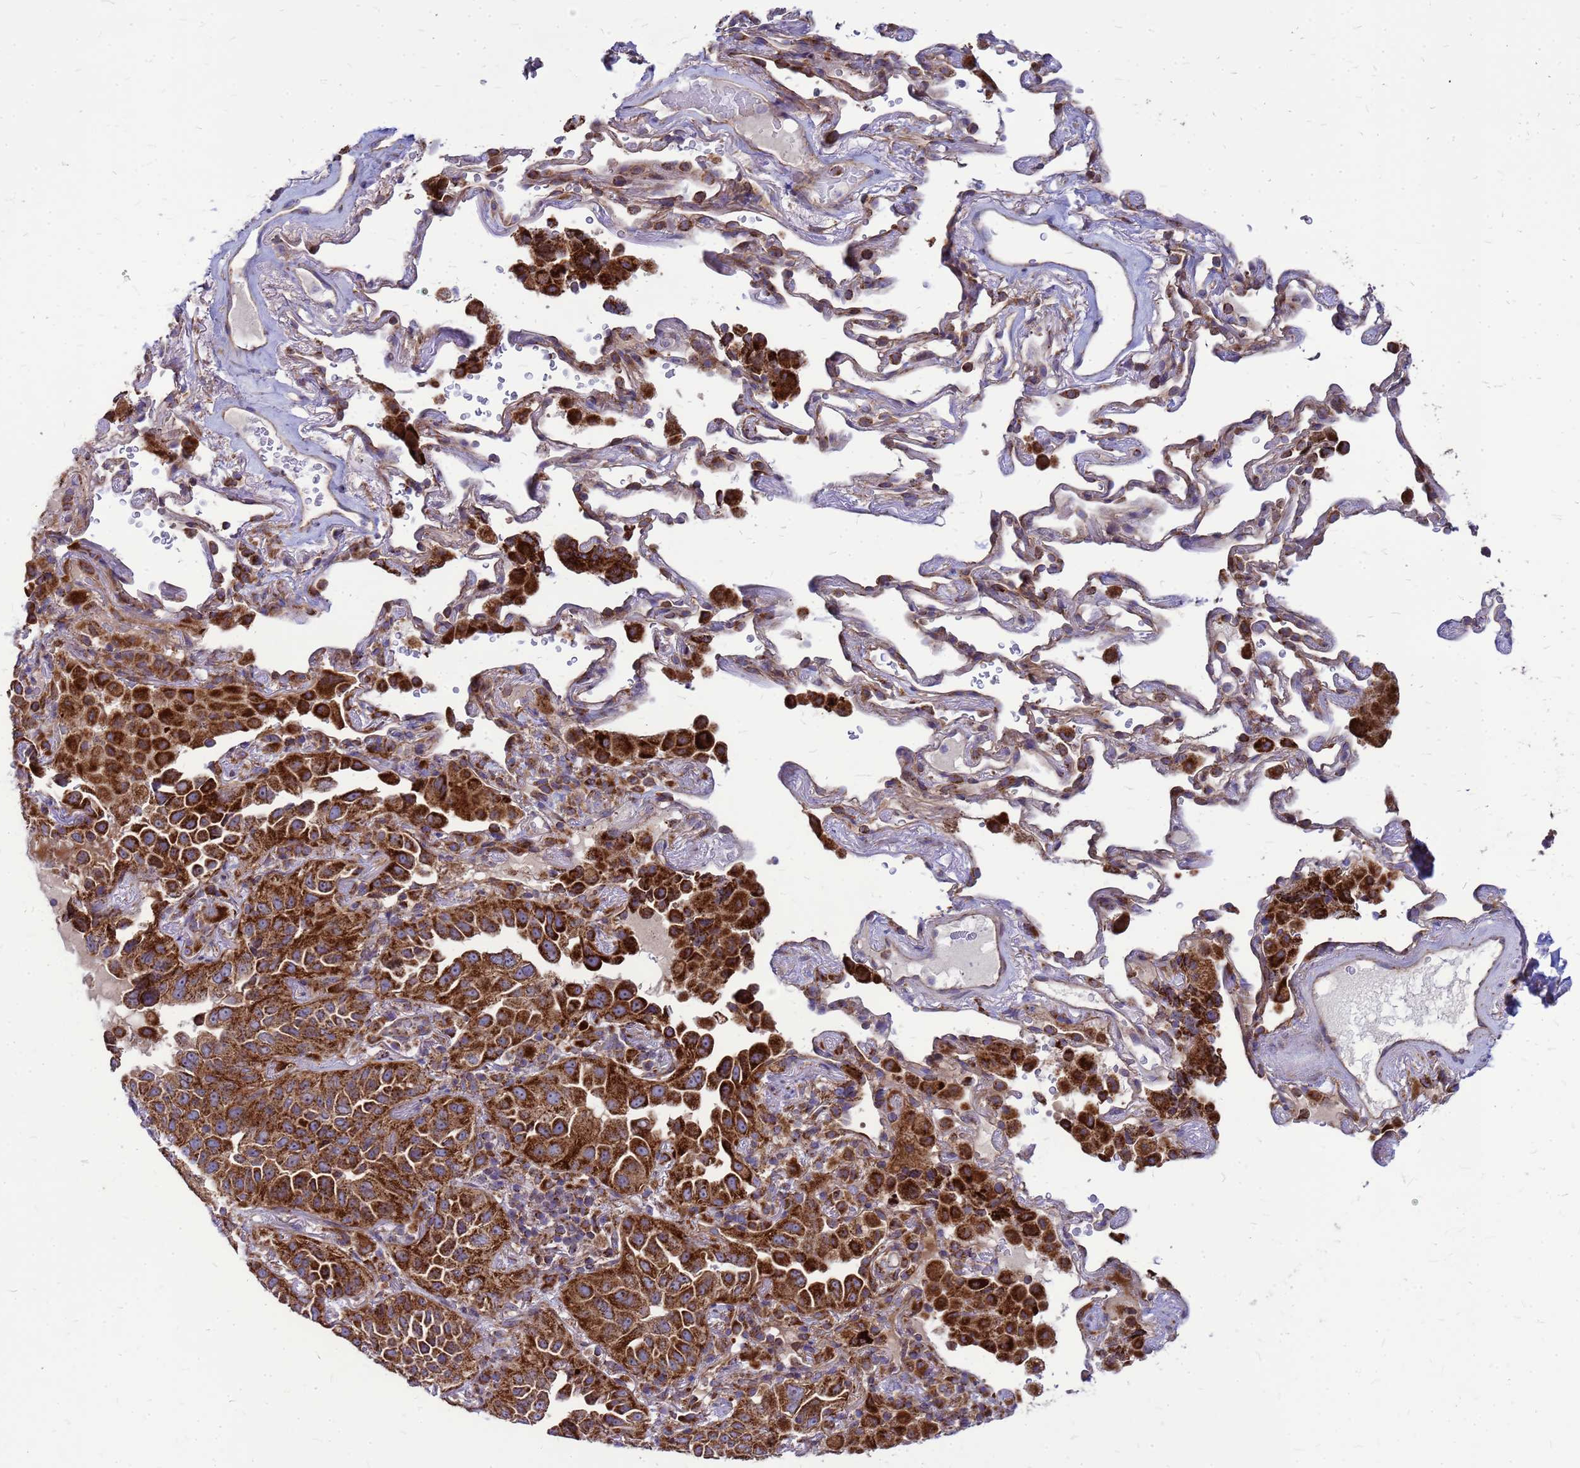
{"staining": {"intensity": "strong", "quantity": ">75%", "location": "cytoplasmic/membranous"}, "tissue": "lung cancer", "cell_type": "Tumor cells", "image_type": "cancer", "snomed": [{"axis": "morphology", "description": "Adenocarcinoma, NOS"}, {"axis": "topography", "description": "Lung"}], "caption": "This photomicrograph shows immunohistochemistry (IHC) staining of human lung cancer (adenocarcinoma), with high strong cytoplasmic/membranous positivity in approximately >75% of tumor cells.", "gene": "FSTL4", "patient": {"sex": "female", "age": 69}}